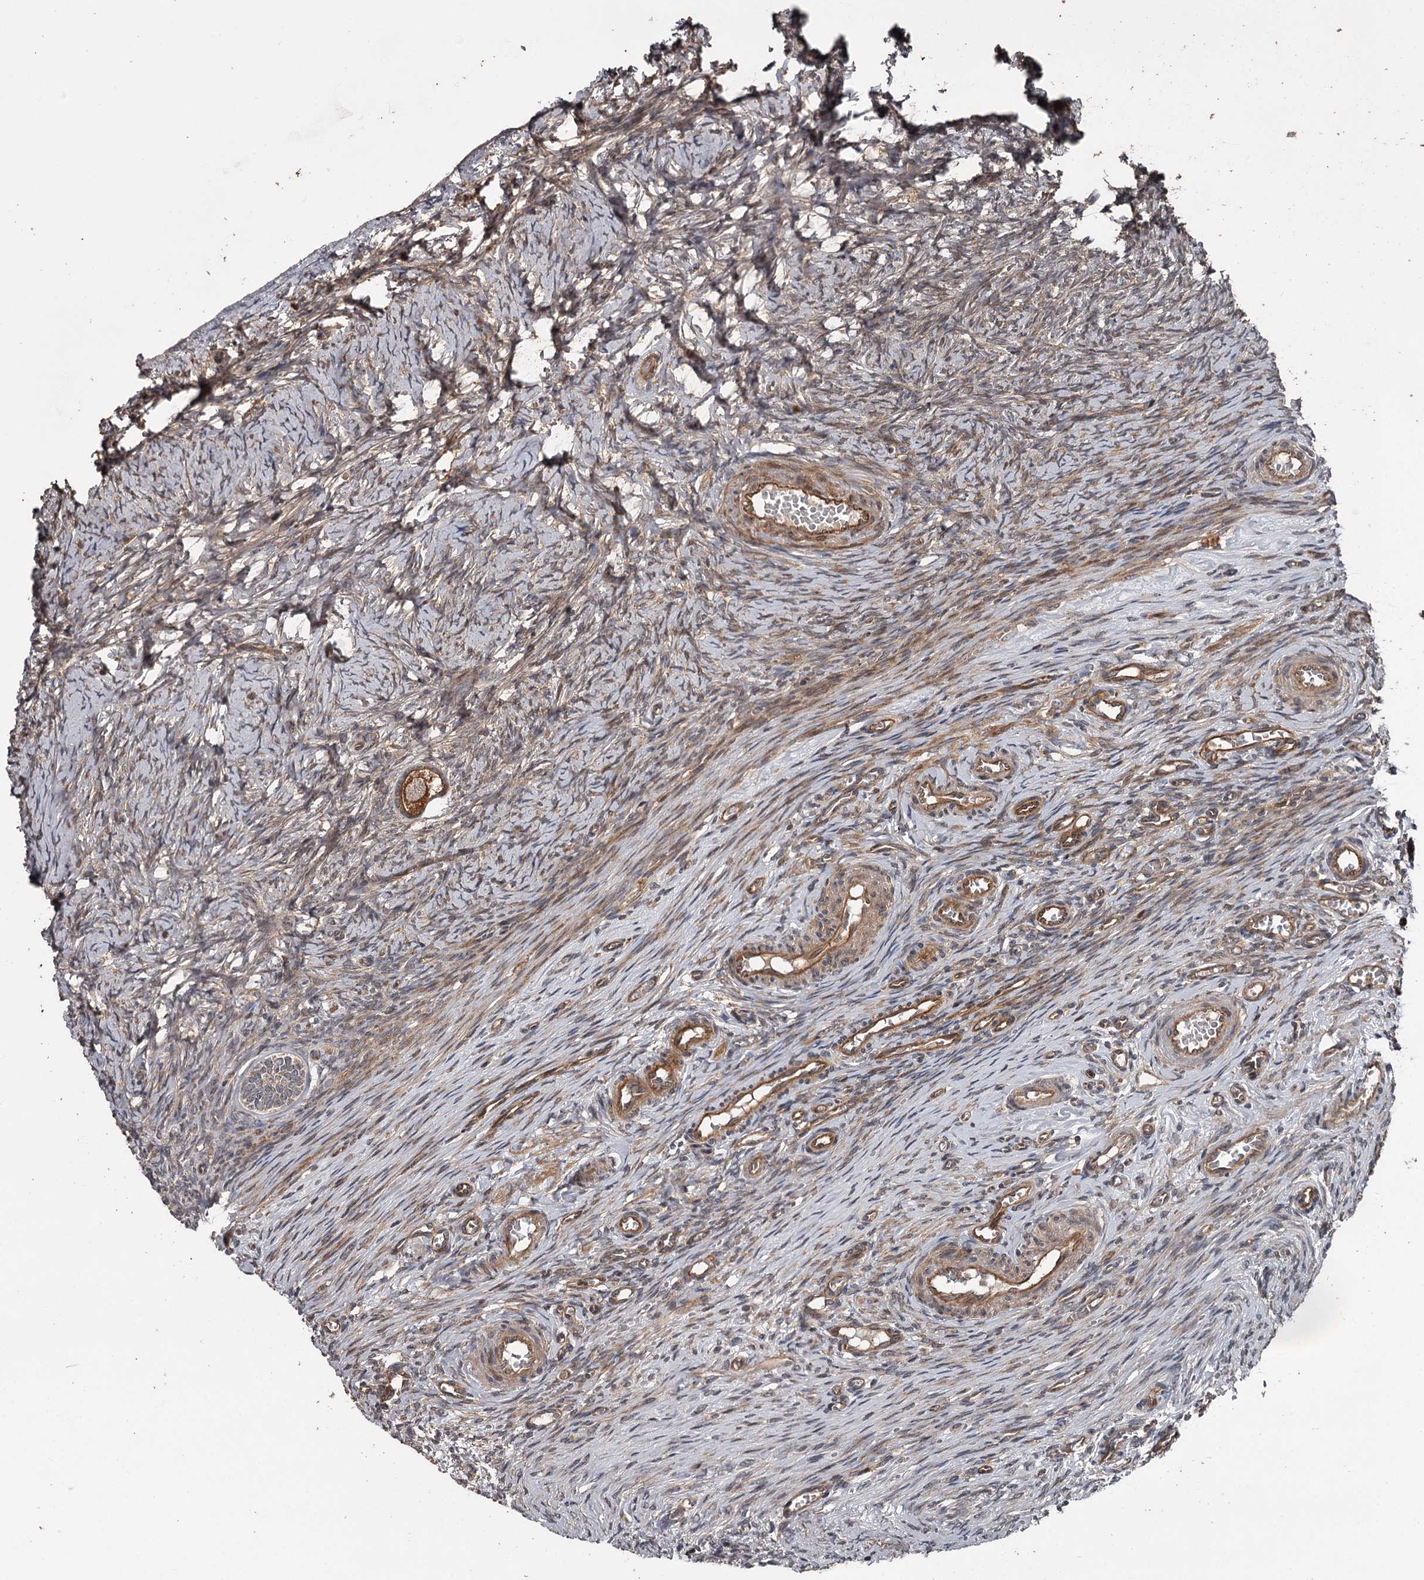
{"staining": {"intensity": "strong", "quantity": "<25%", "location": "cytoplasmic/membranous"}, "tissue": "ovary", "cell_type": "Follicle cells", "image_type": "normal", "snomed": [{"axis": "morphology", "description": "Adenocarcinoma, NOS"}, {"axis": "topography", "description": "Endometrium"}], "caption": "Unremarkable ovary shows strong cytoplasmic/membranous positivity in approximately <25% of follicle cells, visualized by immunohistochemistry. (DAB (3,3'-diaminobenzidine) = brown stain, brightfield microscopy at high magnification).", "gene": "RAB21", "patient": {"sex": "female", "age": 32}}